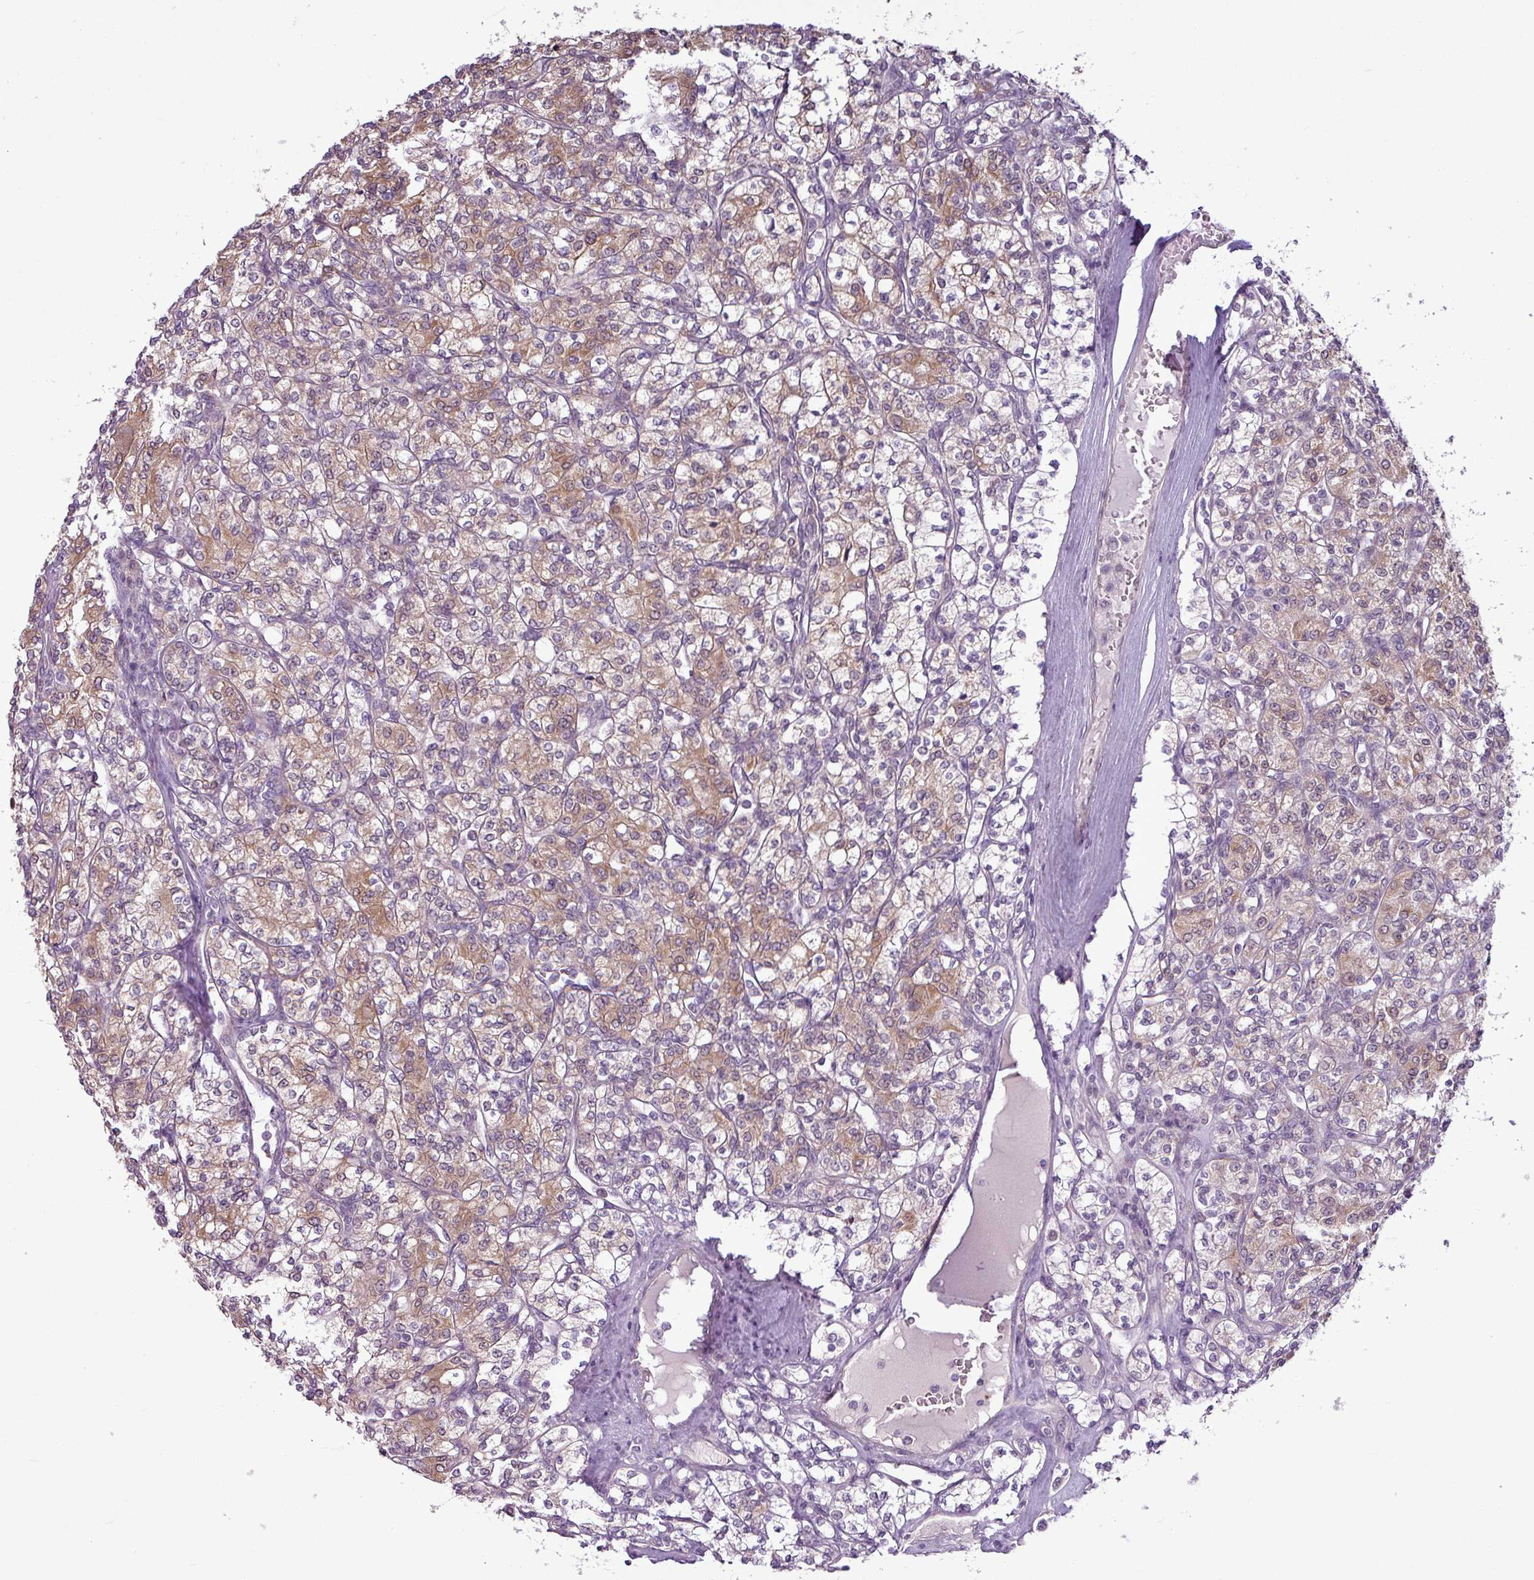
{"staining": {"intensity": "moderate", "quantity": ">75%", "location": "cytoplasmic/membranous"}, "tissue": "renal cancer", "cell_type": "Tumor cells", "image_type": "cancer", "snomed": [{"axis": "morphology", "description": "Adenocarcinoma, NOS"}, {"axis": "topography", "description": "Kidney"}], "caption": "Immunohistochemistry (DAB (3,3'-diaminobenzidine)) staining of renal cancer (adenocarcinoma) reveals moderate cytoplasmic/membranous protein staining in approximately >75% of tumor cells.", "gene": "ZNF217", "patient": {"sex": "male", "age": 77}}